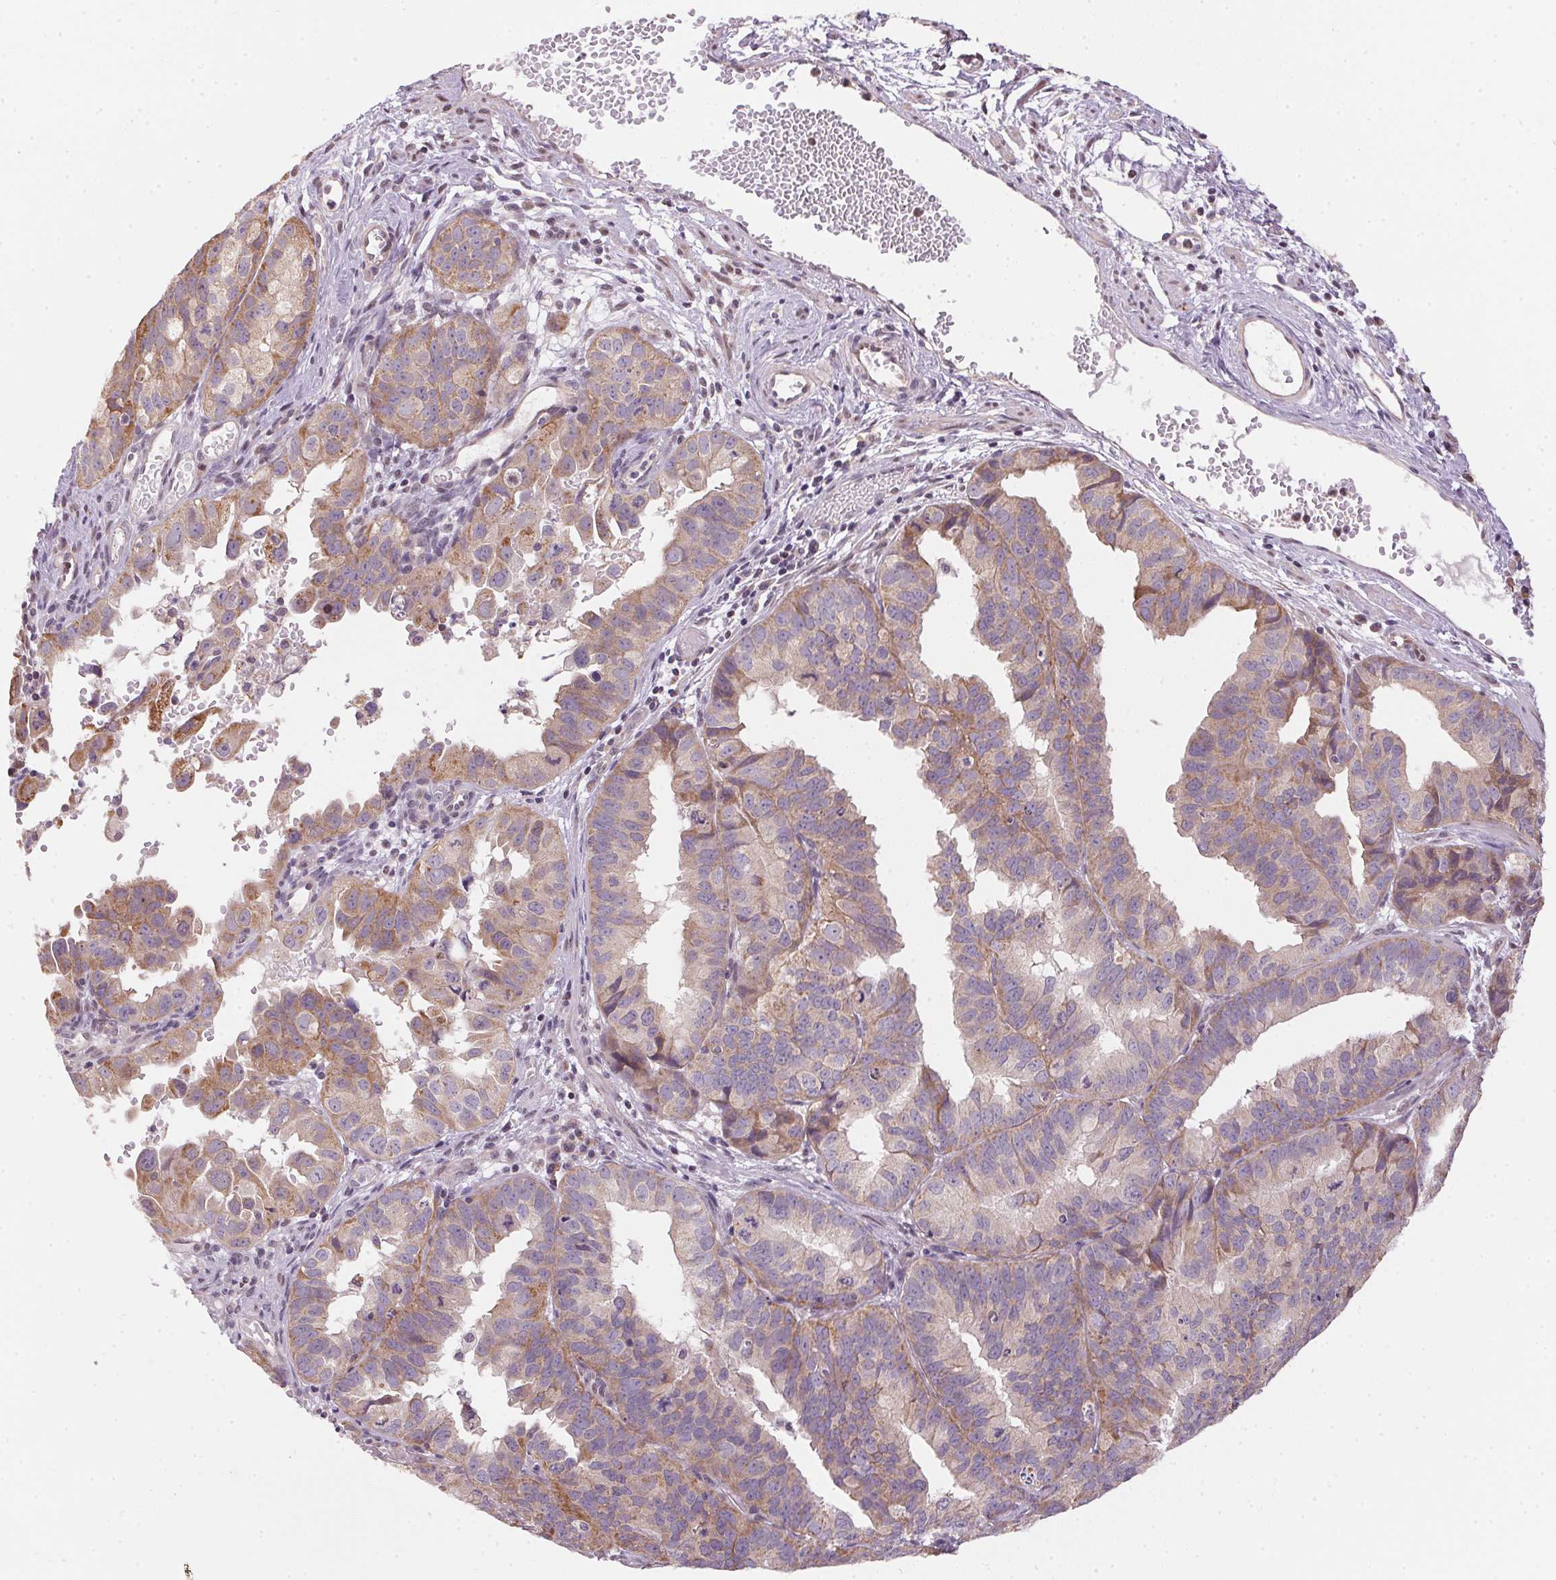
{"staining": {"intensity": "moderate", "quantity": "25%-75%", "location": "cytoplasmic/membranous"}, "tissue": "ovarian cancer", "cell_type": "Tumor cells", "image_type": "cancer", "snomed": [{"axis": "morphology", "description": "Carcinoma, endometroid"}, {"axis": "topography", "description": "Ovary"}], "caption": "Moderate cytoplasmic/membranous expression is appreciated in approximately 25%-75% of tumor cells in ovarian cancer (endometroid carcinoma). The staining was performed using DAB (3,3'-diaminobenzidine) to visualize the protein expression in brown, while the nuclei were stained in blue with hematoxylin (Magnification: 20x).", "gene": "SC5D", "patient": {"sex": "female", "age": 85}}